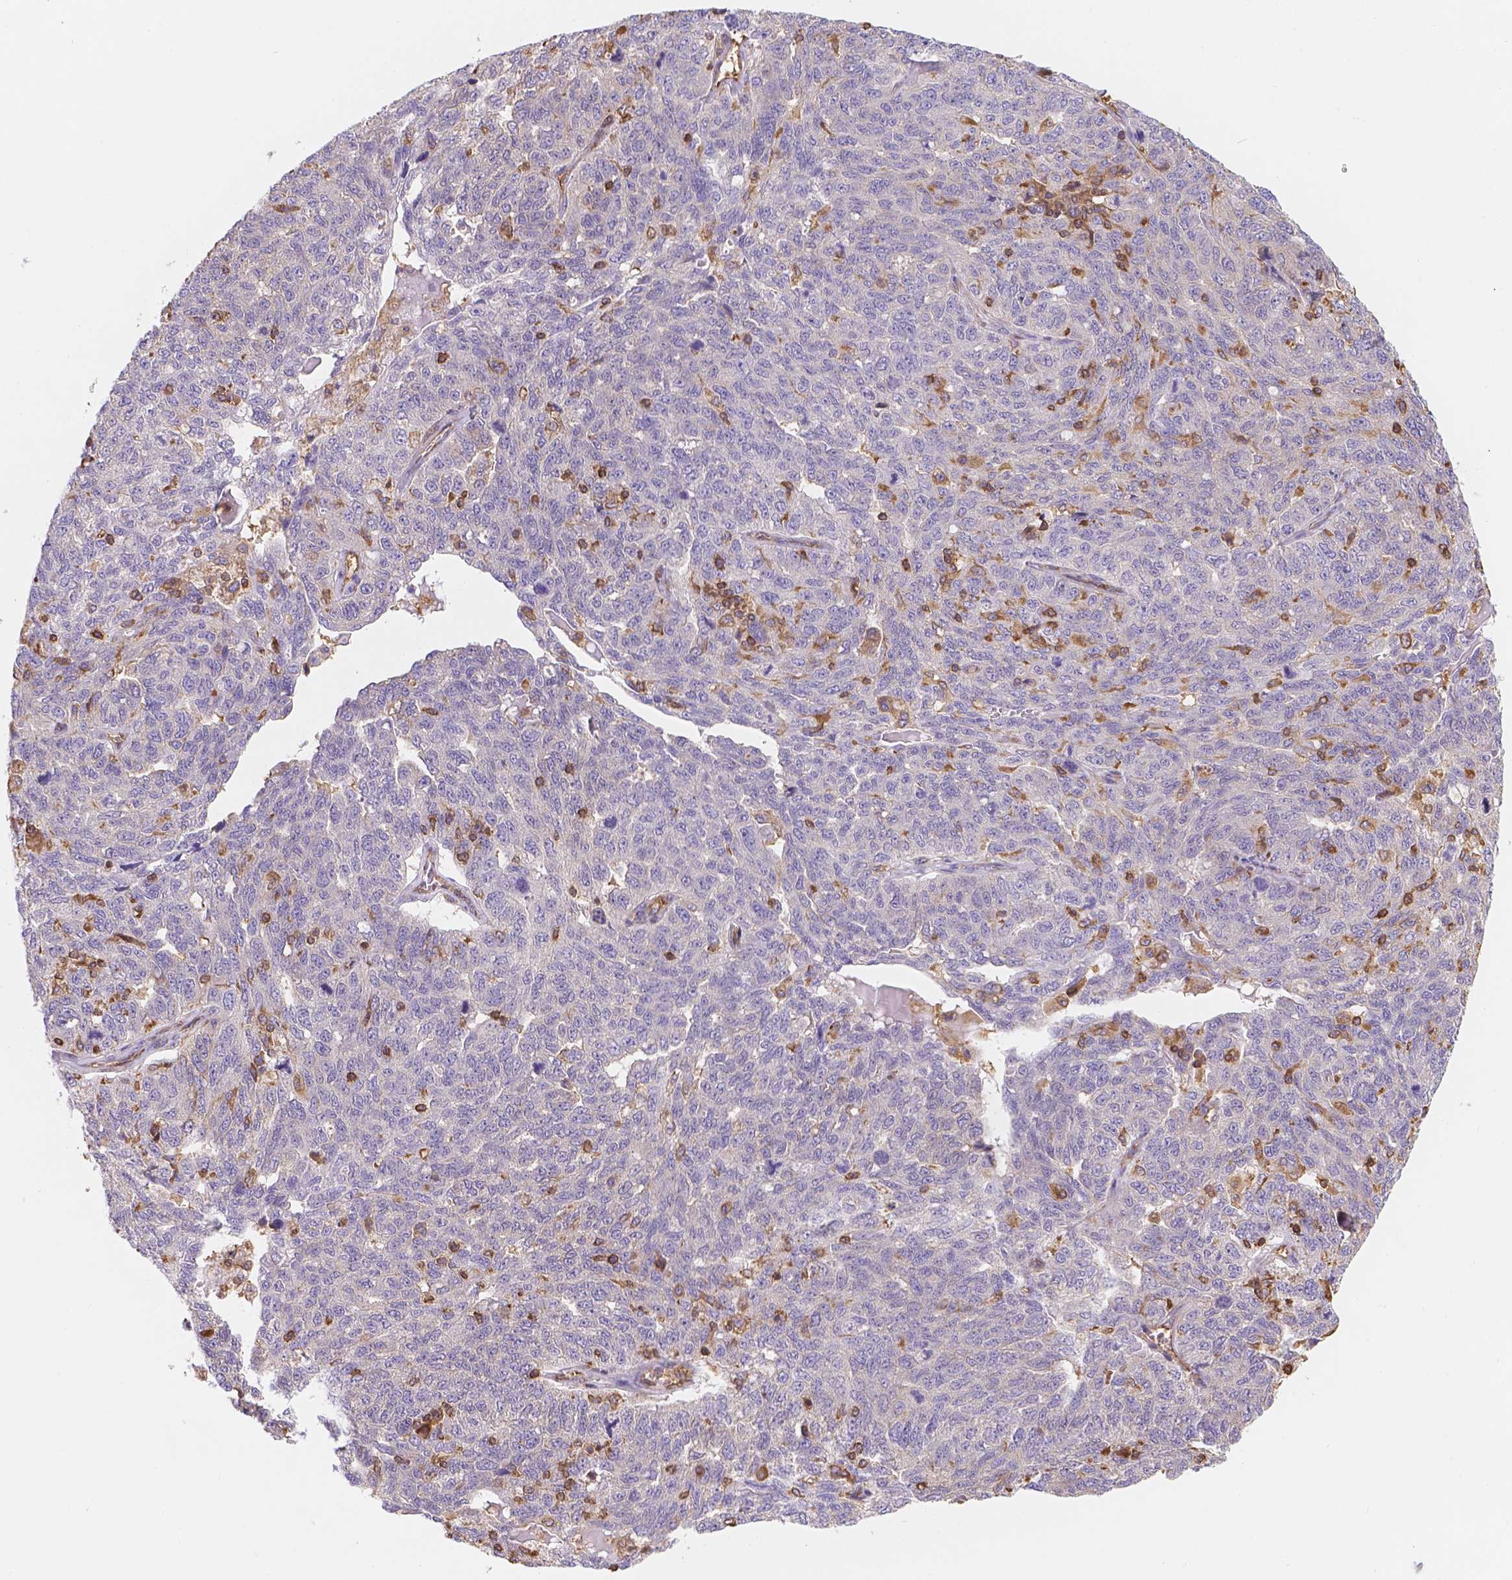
{"staining": {"intensity": "negative", "quantity": "none", "location": "none"}, "tissue": "ovarian cancer", "cell_type": "Tumor cells", "image_type": "cancer", "snomed": [{"axis": "morphology", "description": "Cystadenocarcinoma, serous, NOS"}, {"axis": "topography", "description": "Ovary"}], "caption": "Immunohistochemistry image of human ovarian cancer stained for a protein (brown), which reveals no expression in tumor cells.", "gene": "DMWD", "patient": {"sex": "female", "age": 71}}